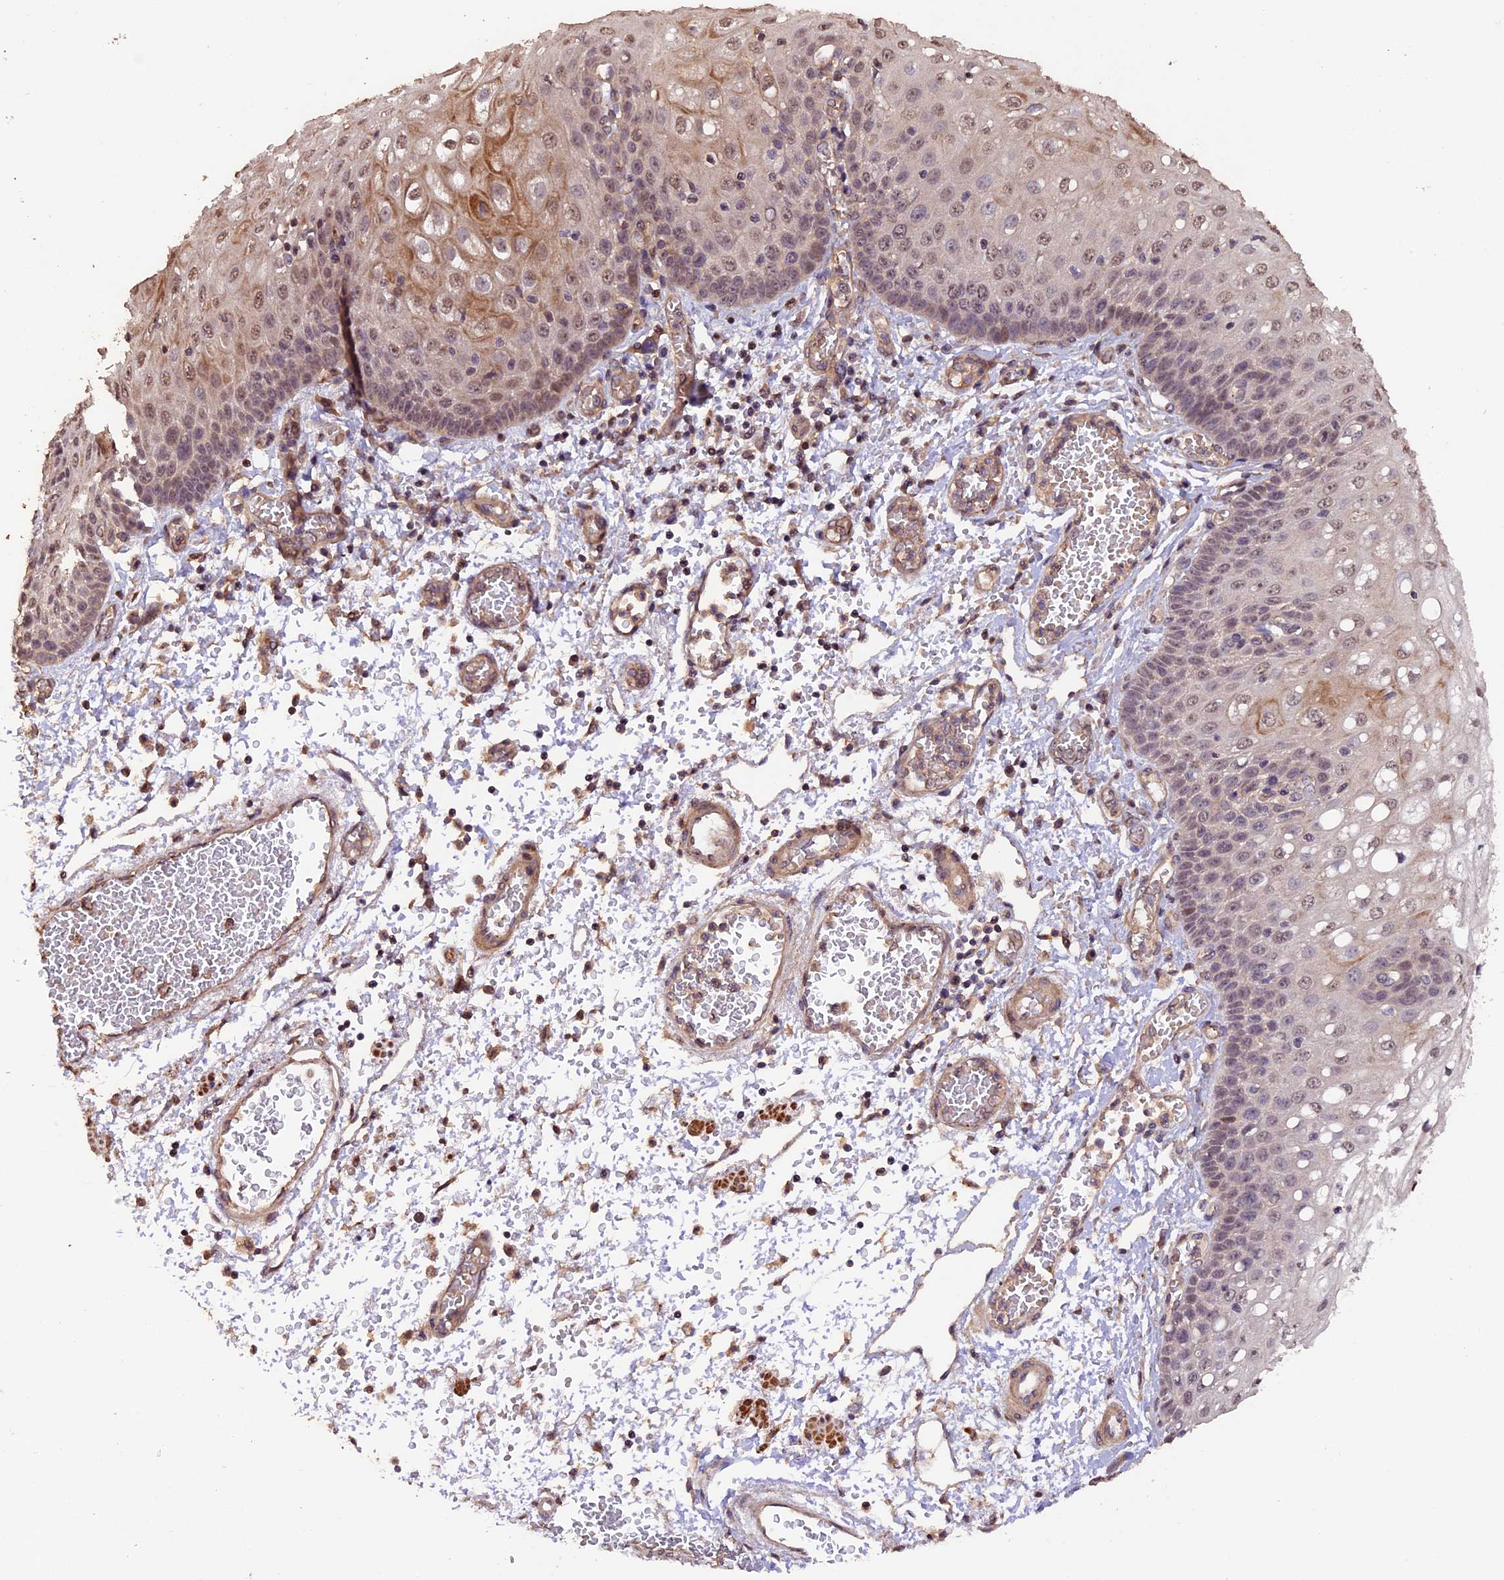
{"staining": {"intensity": "moderate", "quantity": "<25%", "location": "cytoplasmic/membranous,nuclear"}, "tissue": "esophagus", "cell_type": "Squamous epithelial cells", "image_type": "normal", "snomed": [{"axis": "morphology", "description": "Normal tissue, NOS"}, {"axis": "topography", "description": "Esophagus"}], "caption": "Moderate cytoplasmic/membranous,nuclear expression is present in approximately <25% of squamous epithelial cells in normal esophagus.", "gene": "GNB5", "patient": {"sex": "male", "age": 81}}